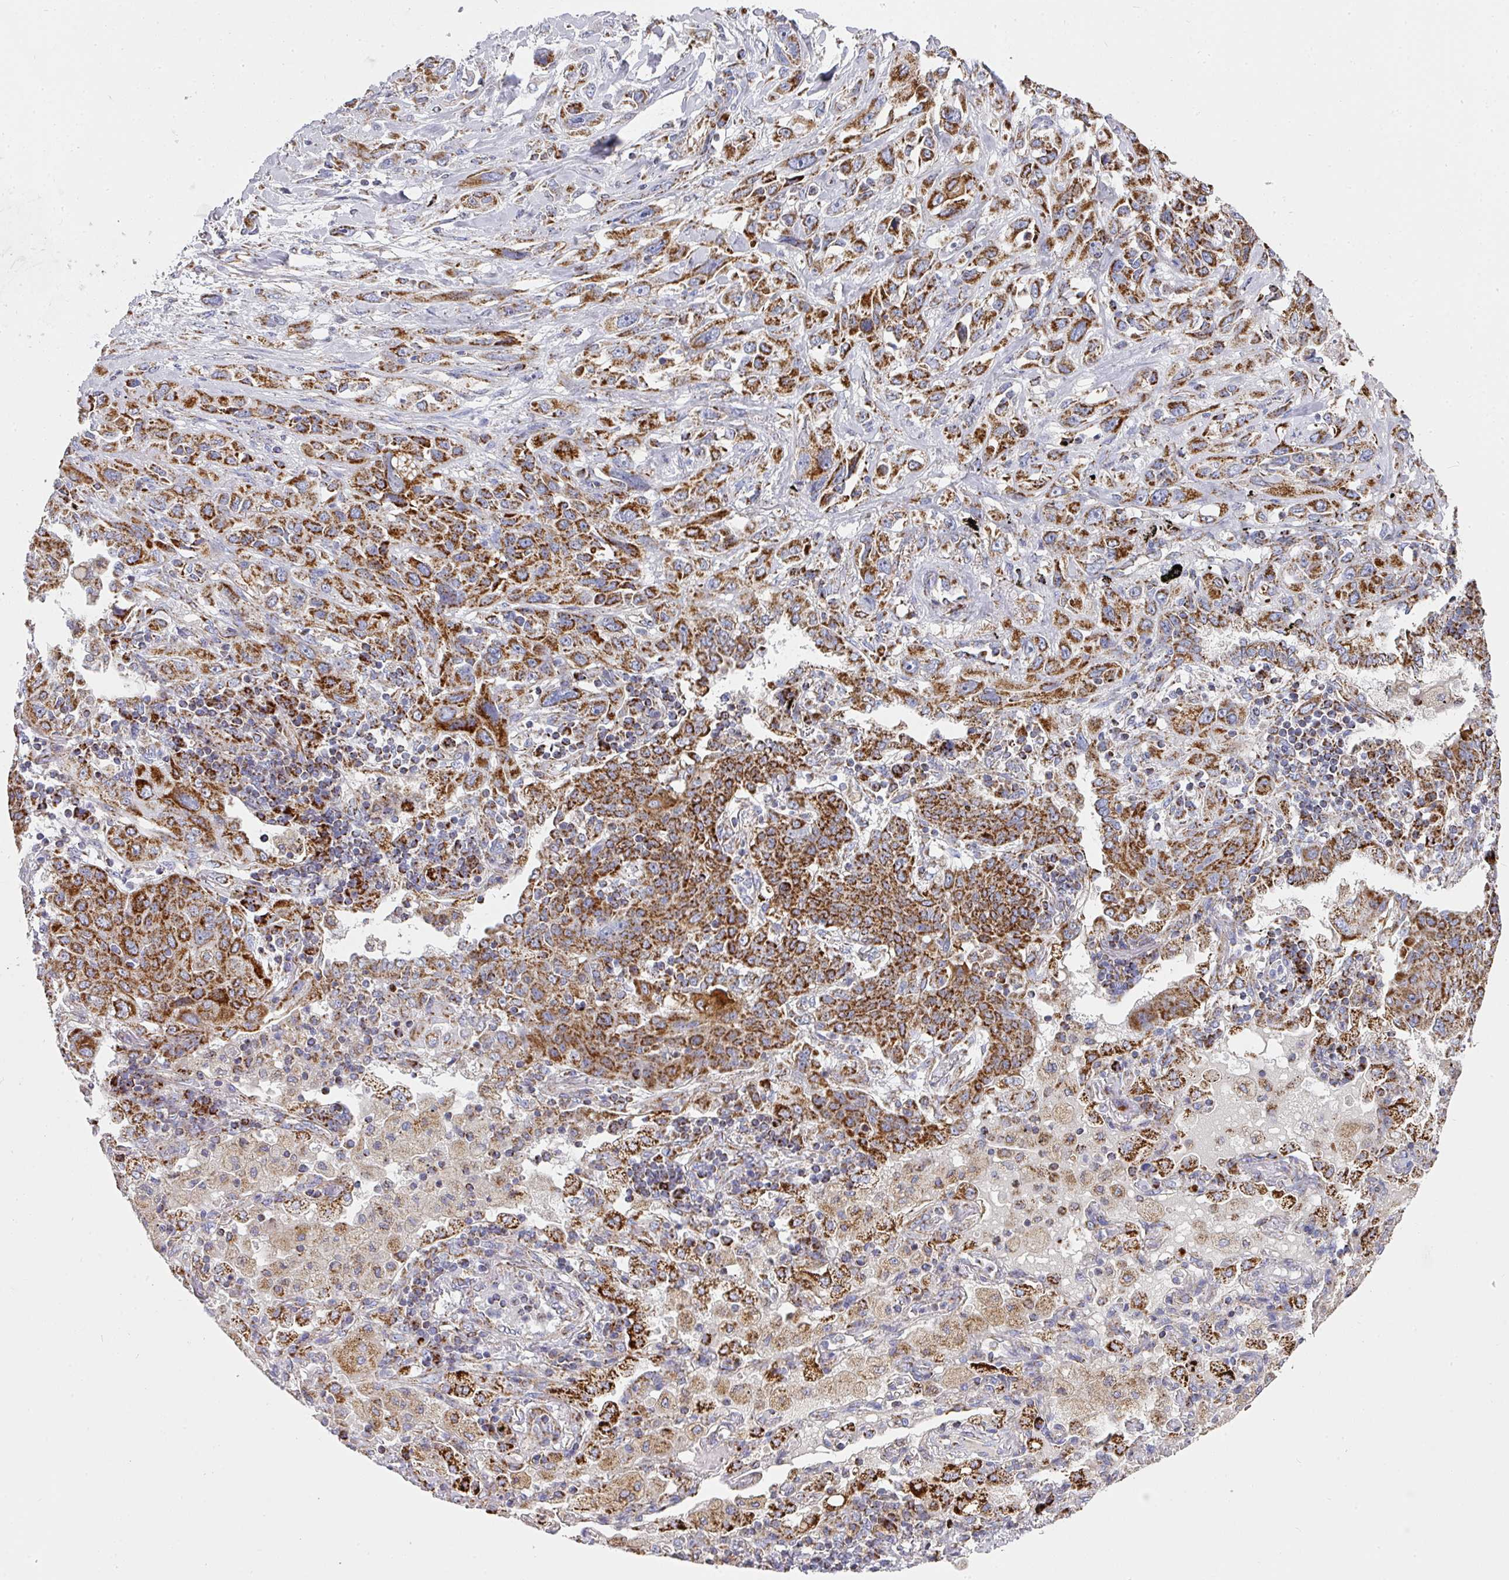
{"staining": {"intensity": "strong", "quantity": ">75%", "location": "cytoplasmic/membranous"}, "tissue": "lung cancer", "cell_type": "Tumor cells", "image_type": "cancer", "snomed": [{"axis": "morphology", "description": "Squamous cell carcinoma, NOS"}, {"axis": "topography", "description": "Lung"}], "caption": "A photomicrograph showing strong cytoplasmic/membranous positivity in about >75% of tumor cells in lung squamous cell carcinoma, as visualized by brown immunohistochemical staining.", "gene": "UQCRFS1", "patient": {"sex": "female", "age": 70}}